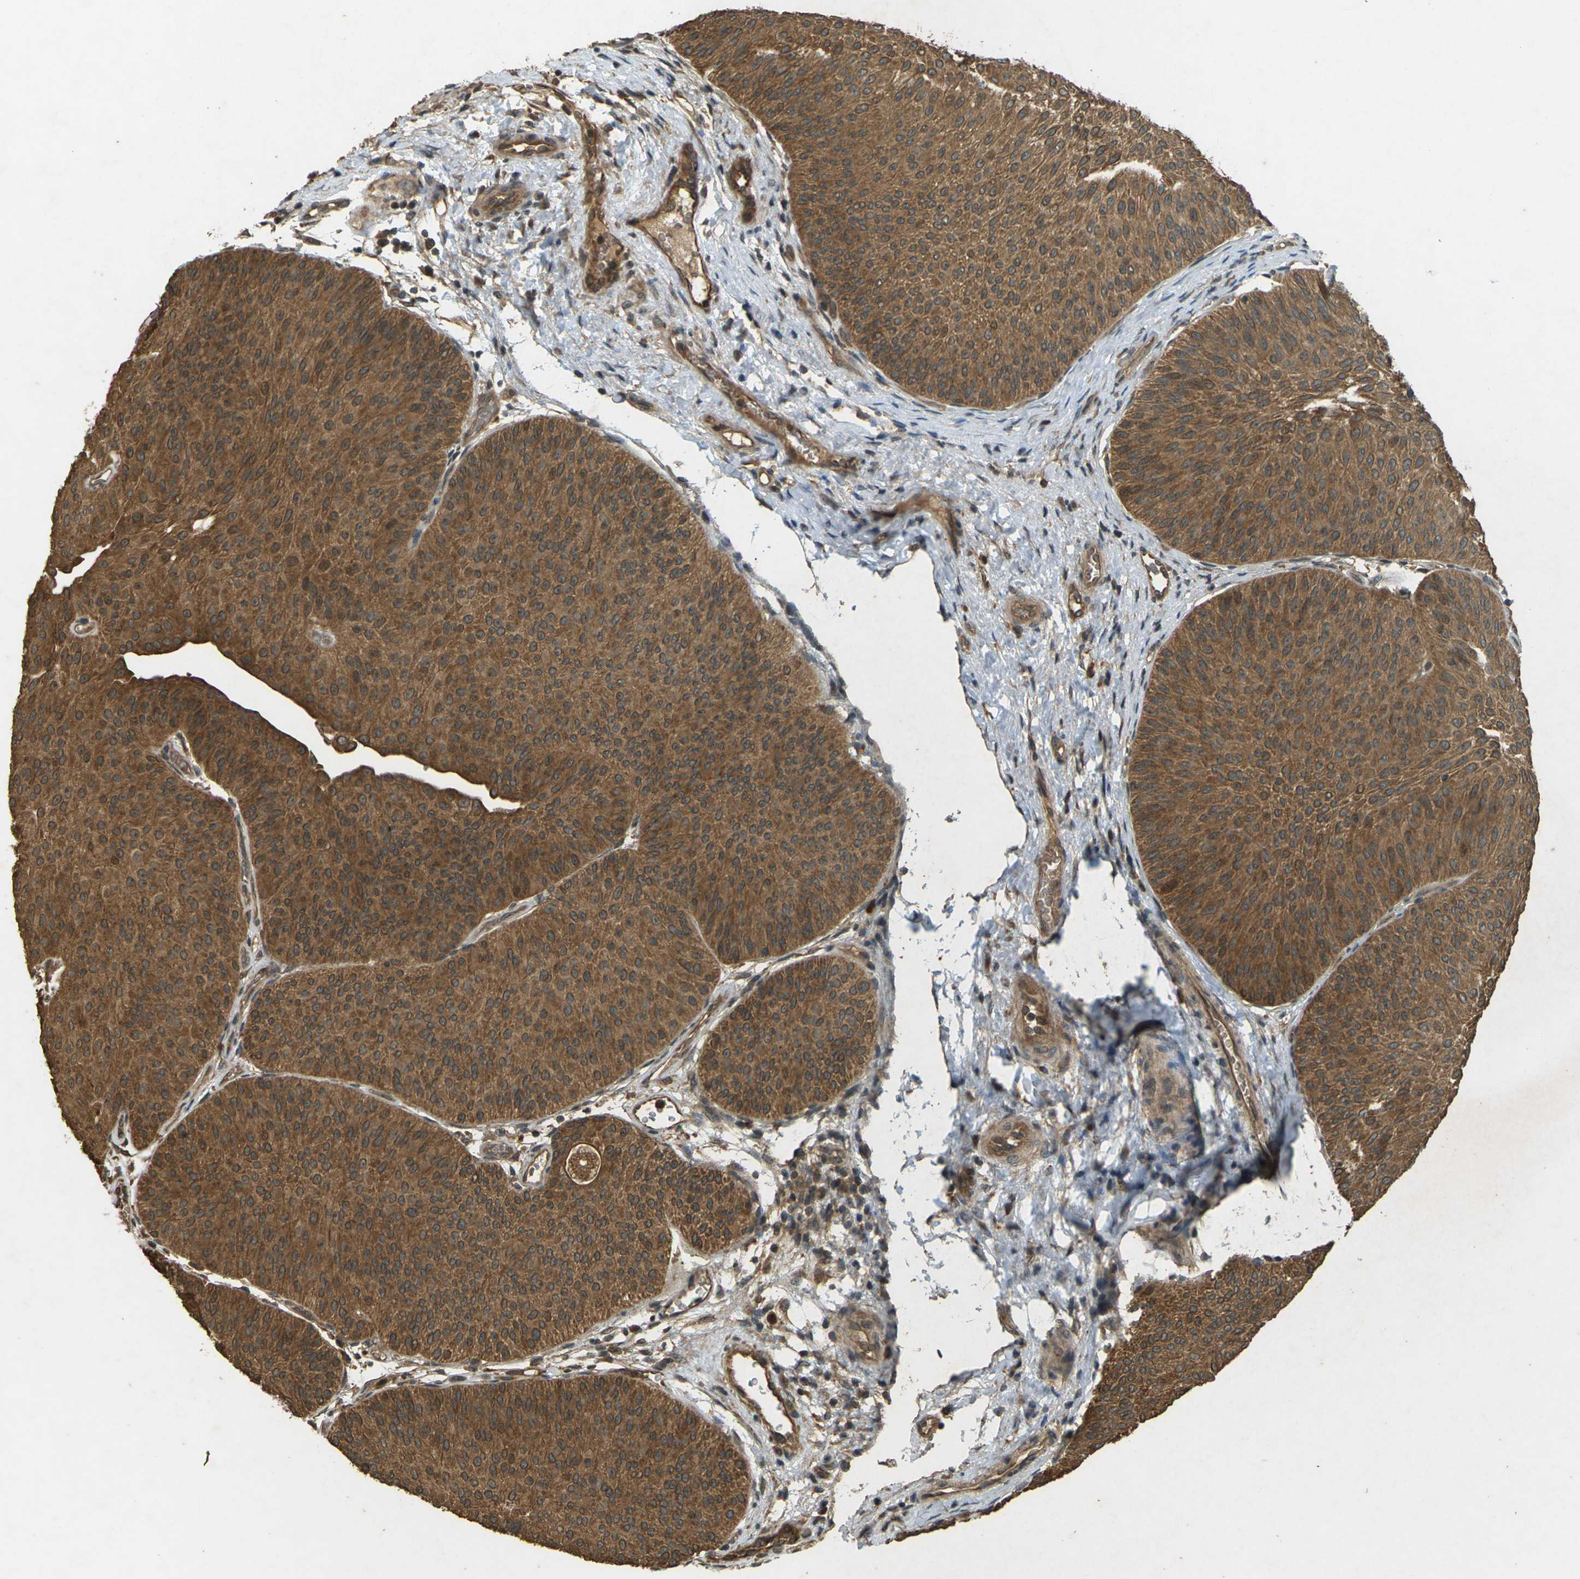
{"staining": {"intensity": "strong", "quantity": ">75%", "location": "cytoplasmic/membranous"}, "tissue": "urothelial cancer", "cell_type": "Tumor cells", "image_type": "cancer", "snomed": [{"axis": "morphology", "description": "Urothelial carcinoma, Low grade"}, {"axis": "topography", "description": "Urinary bladder"}], "caption": "Urothelial cancer was stained to show a protein in brown. There is high levels of strong cytoplasmic/membranous expression in approximately >75% of tumor cells.", "gene": "TAP1", "patient": {"sex": "female", "age": 60}}